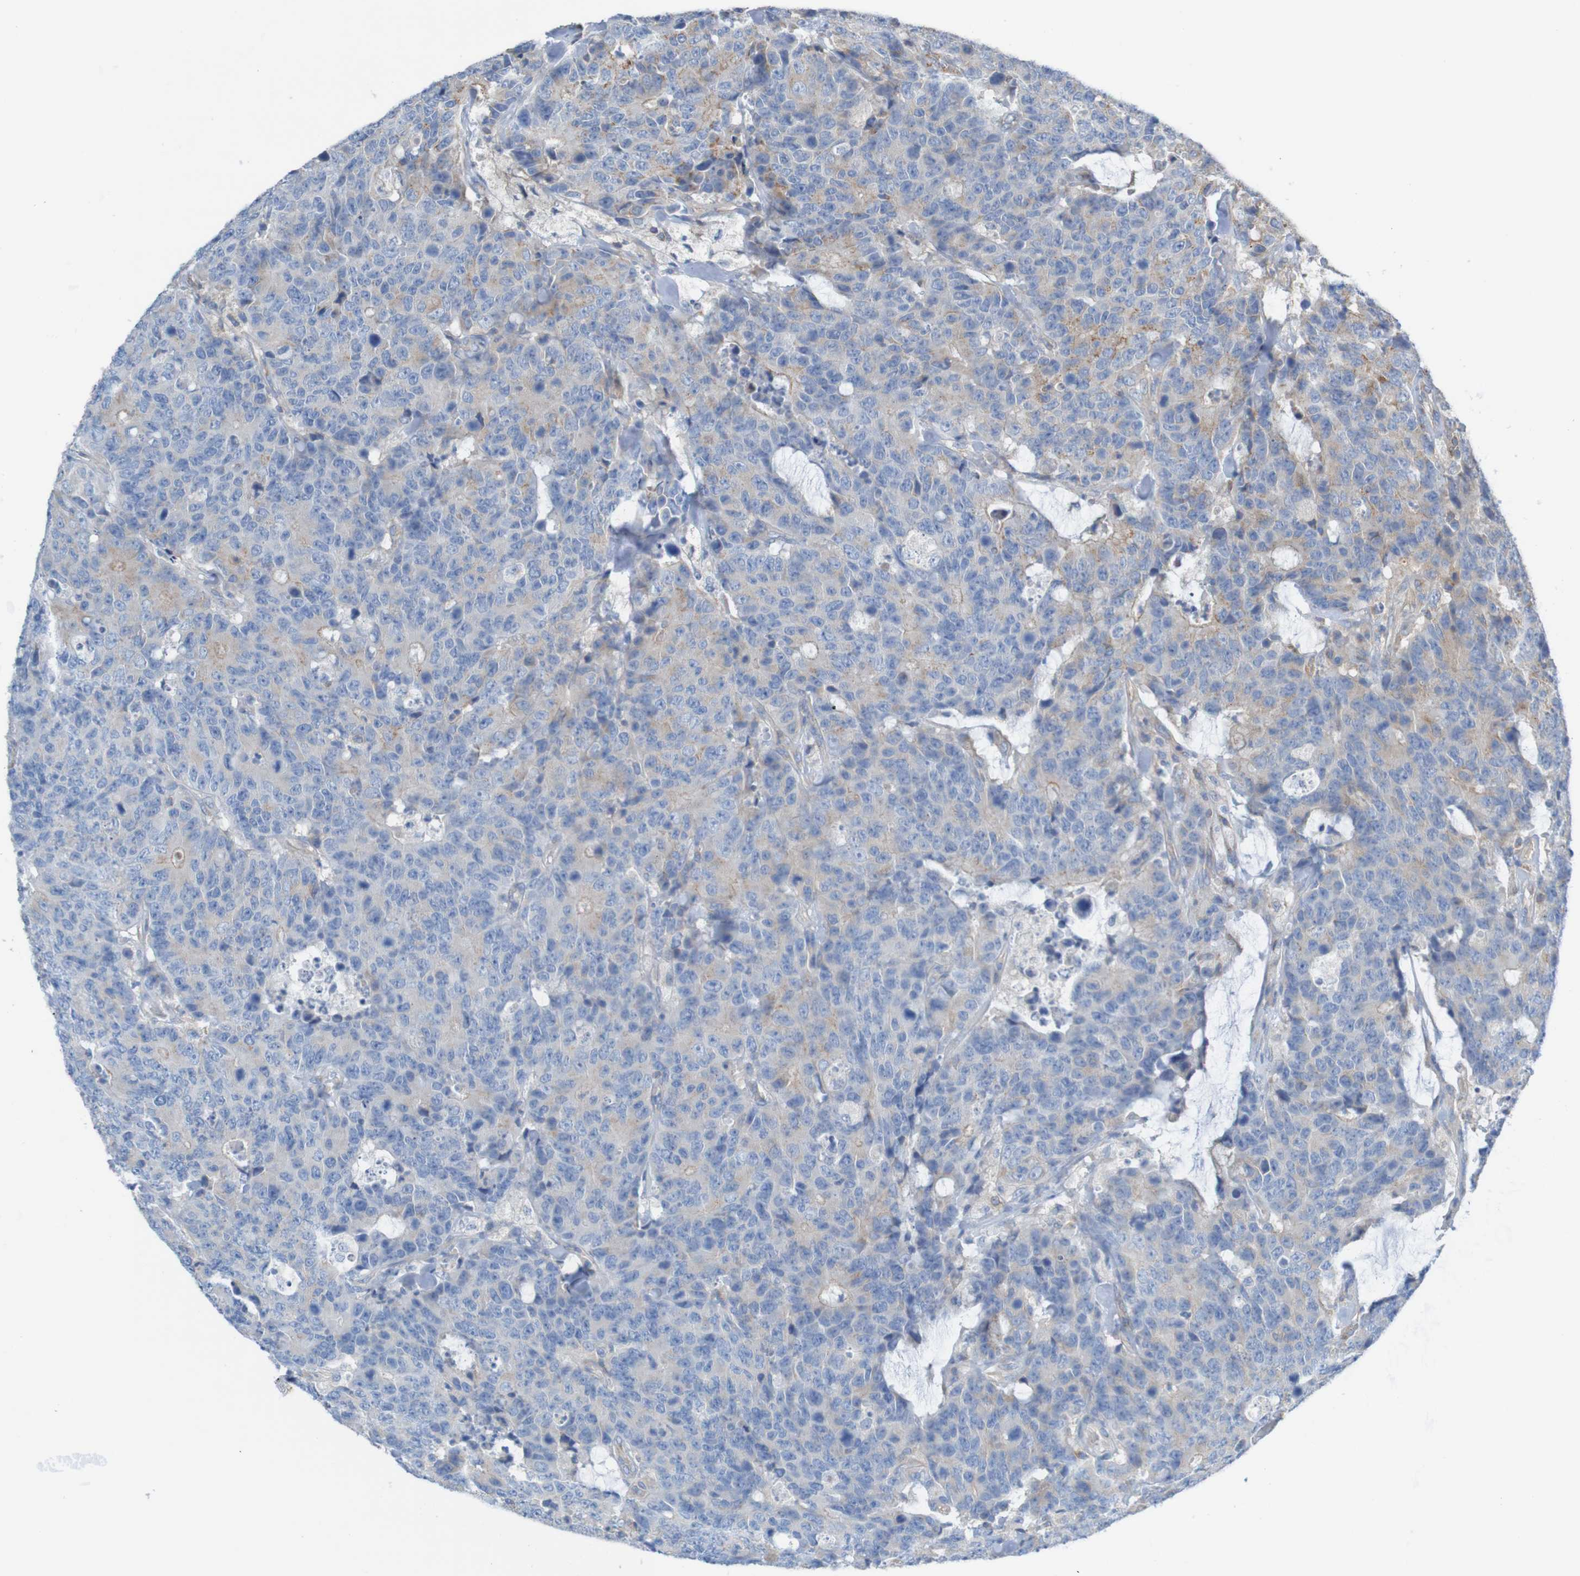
{"staining": {"intensity": "moderate", "quantity": "25%-75%", "location": "cytoplasmic/membranous"}, "tissue": "colorectal cancer", "cell_type": "Tumor cells", "image_type": "cancer", "snomed": [{"axis": "morphology", "description": "Adenocarcinoma, NOS"}, {"axis": "topography", "description": "Colon"}], "caption": "Immunohistochemistry (IHC) micrograph of human colorectal cancer (adenocarcinoma) stained for a protein (brown), which reveals medium levels of moderate cytoplasmic/membranous staining in about 25%-75% of tumor cells.", "gene": "MINAR1", "patient": {"sex": "female", "age": 86}}